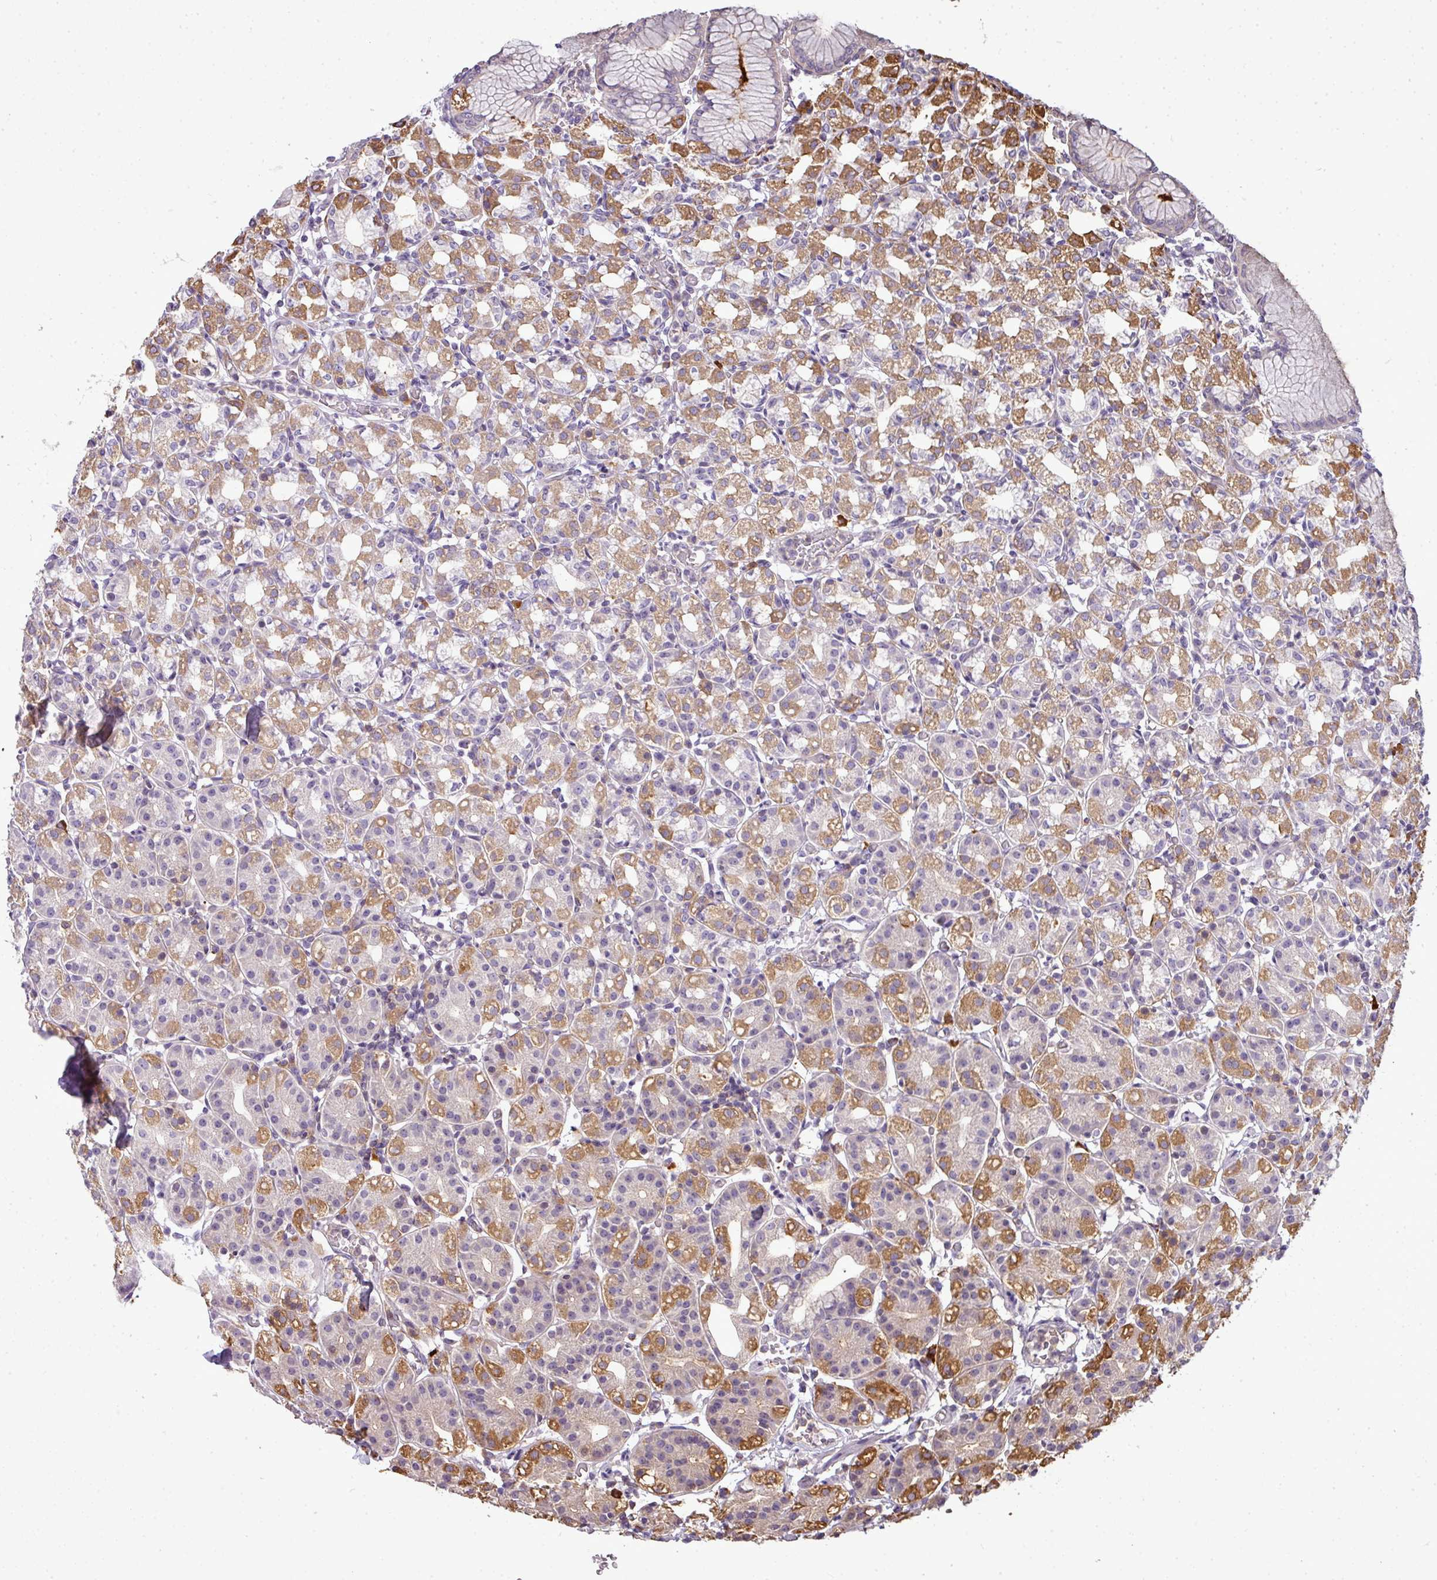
{"staining": {"intensity": "moderate", "quantity": "25%-75%", "location": "cytoplasmic/membranous"}, "tissue": "stomach", "cell_type": "Glandular cells", "image_type": "normal", "snomed": [{"axis": "morphology", "description": "Normal tissue, NOS"}, {"axis": "topography", "description": "Stomach"}], "caption": "A photomicrograph of human stomach stained for a protein demonstrates moderate cytoplasmic/membranous brown staining in glandular cells. The protein is stained brown, and the nuclei are stained in blue (DAB (3,3'-diaminobenzidine) IHC with brightfield microscopy, high magnification).", "gene": "STAT5A", "patient": {"sex": "female", "age": 57}}